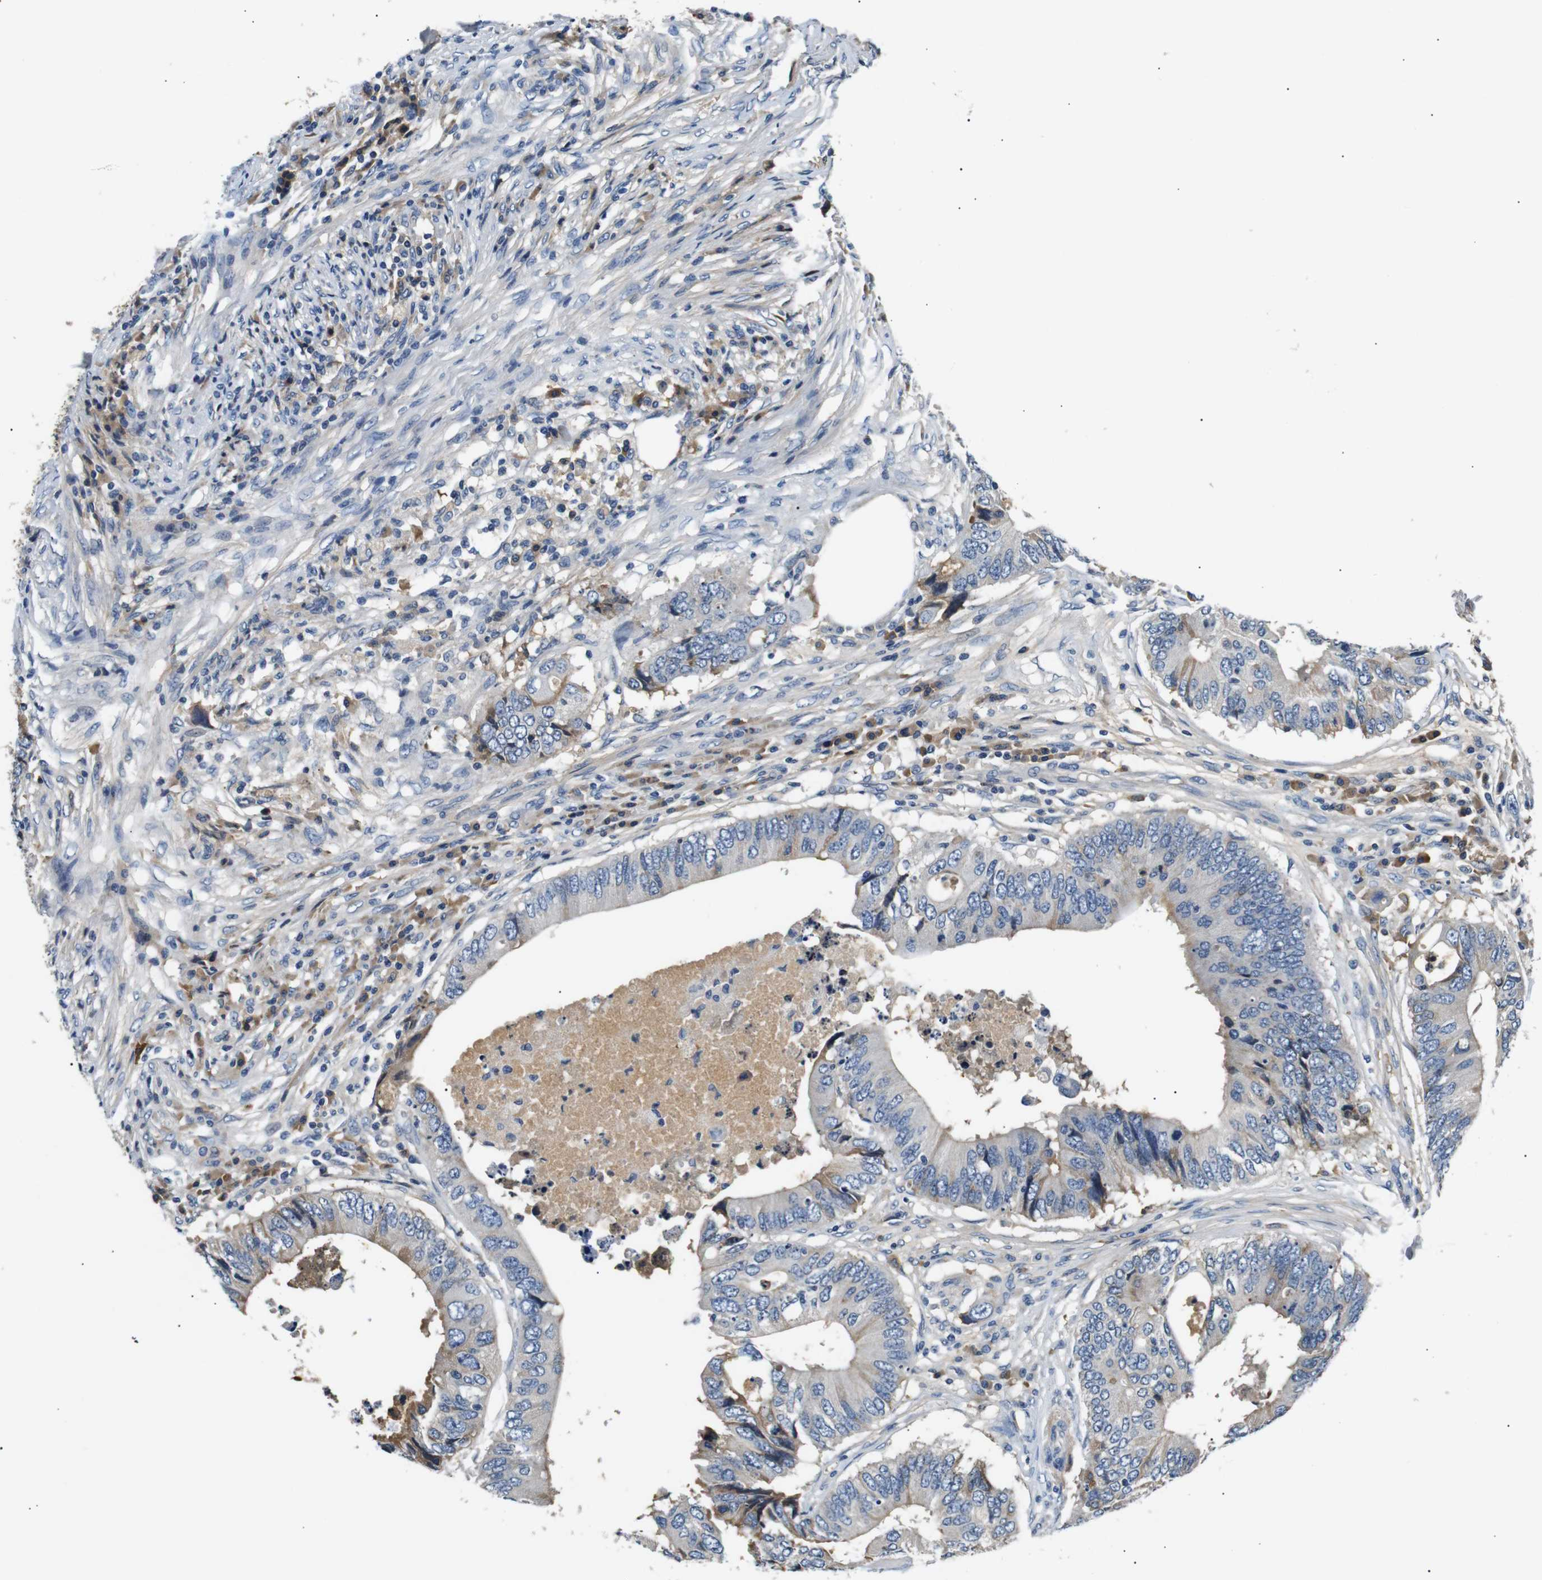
{"staining": {"intensity": "negative", "quantity": "none", "location": "none"}, "tissue": "colorectal cancer", "cell_type": "Tumor cells", "image_type": "cancer", "snomed": [{"axis": "morphology", "description": "Adenocarcinoma, NOS"}, {"axis": "topography", "description": "Colon"}], "caption": "An image of human colorectal adenocarcinoma is negative for staining in tumor cells.", "gene": "LHCGR", "patient": {"sex": "male", "age": 71}}